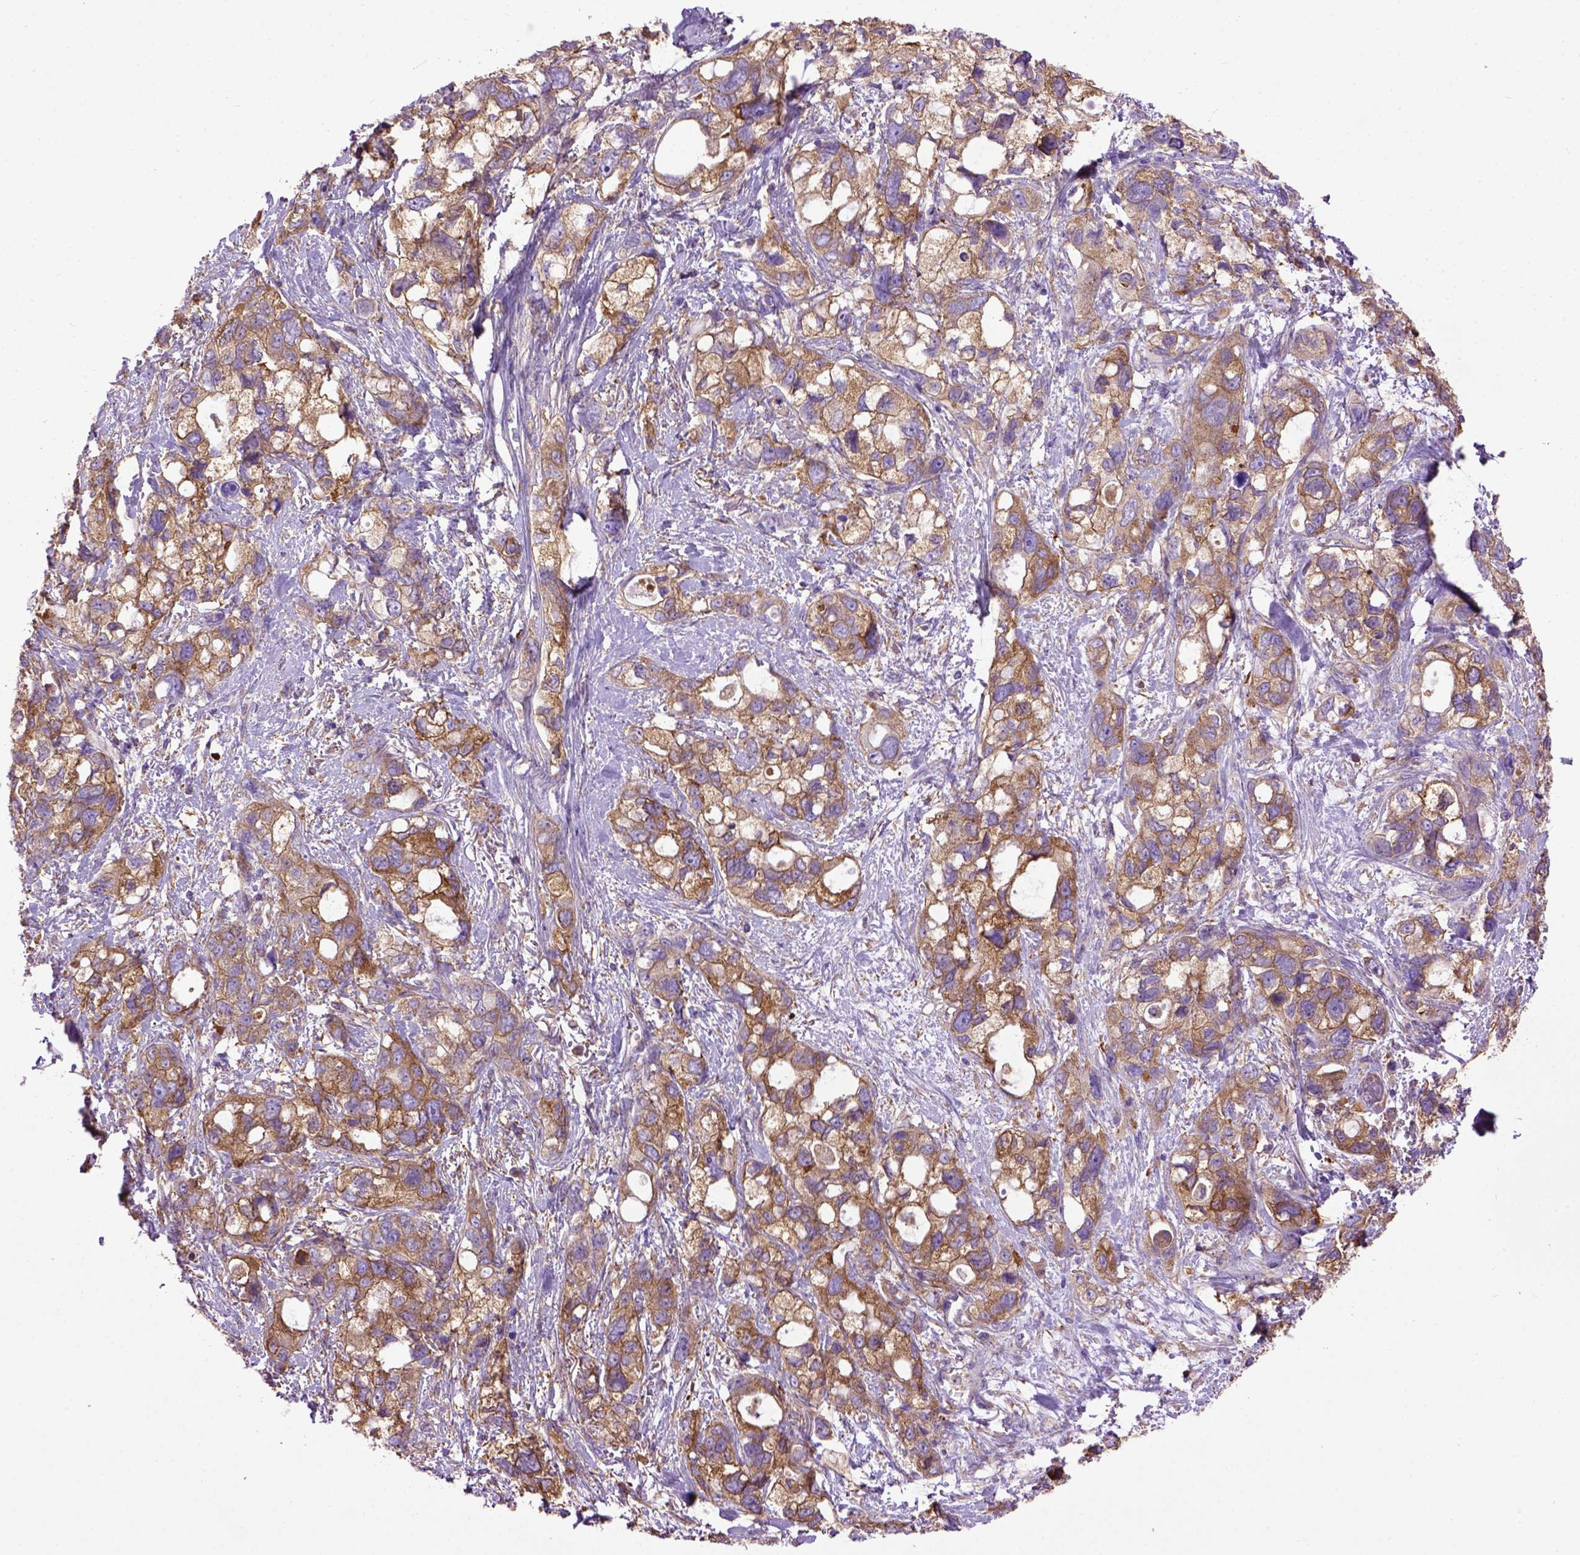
{"staining": {"intensity": "moderate", "quantity": ">75%", "location": "cytoplasmic/membranous"}, "tissue": "stomach cancer", "cell_type": "Tumor cells", "image_type": "cancer", "snomed": [{"axis": "morphology", "description": "Adenocarcinoma, NOS"}, {"axis": "topography", "description": "Stomach, upper"}], "caption": "Immunohistochemical staining of human stomach cancer shows medium levels of moderate cytoplasmic/membranous staining in about >75% of tumor cells. The protein is shown in brown color, while the nuclei are stained blue.", "gene": "MVP", "patient": {"sex": "female", "age": 81}}